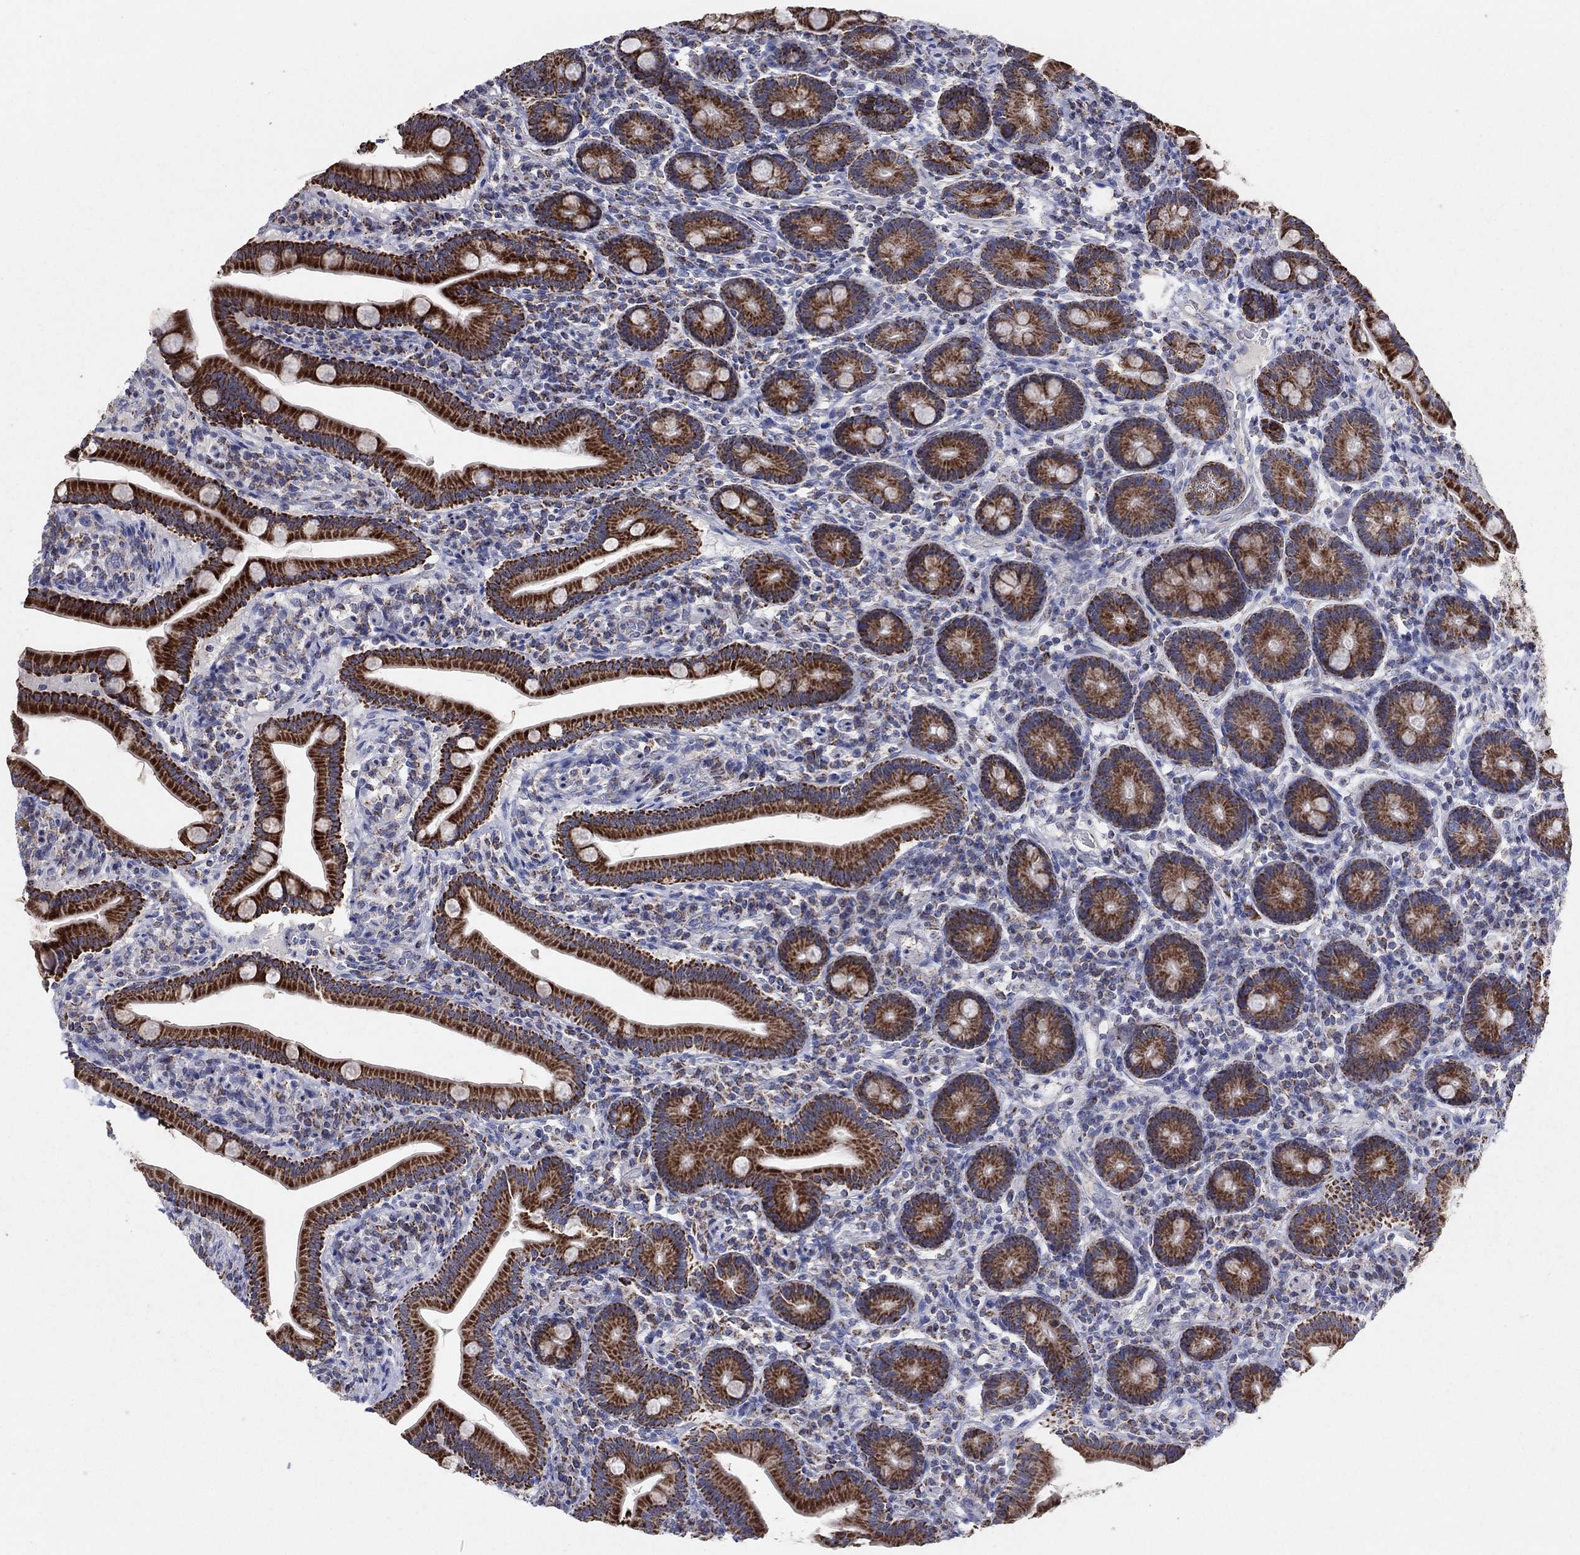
{"staining": {"intensity": "strong", "quantity": "25%-75%", "location": "cytoplasmic/membranous"}, "tissue": "small intestine", "cell_type": "Glandular cells", "image_type": "normal", "snomed": [{"axis": "morphology", "description": "Normal tissue, NOS"}, {"axis": "topography", "description": "Small intestine"}], "caption": "A high amount of strong cytoplasmic/membranous positivity is present in approximately 25%-75% of glandular cells in normal small intestine.", "gene": "C9orf85", "patient": {"sex": "male", "age": 66}}